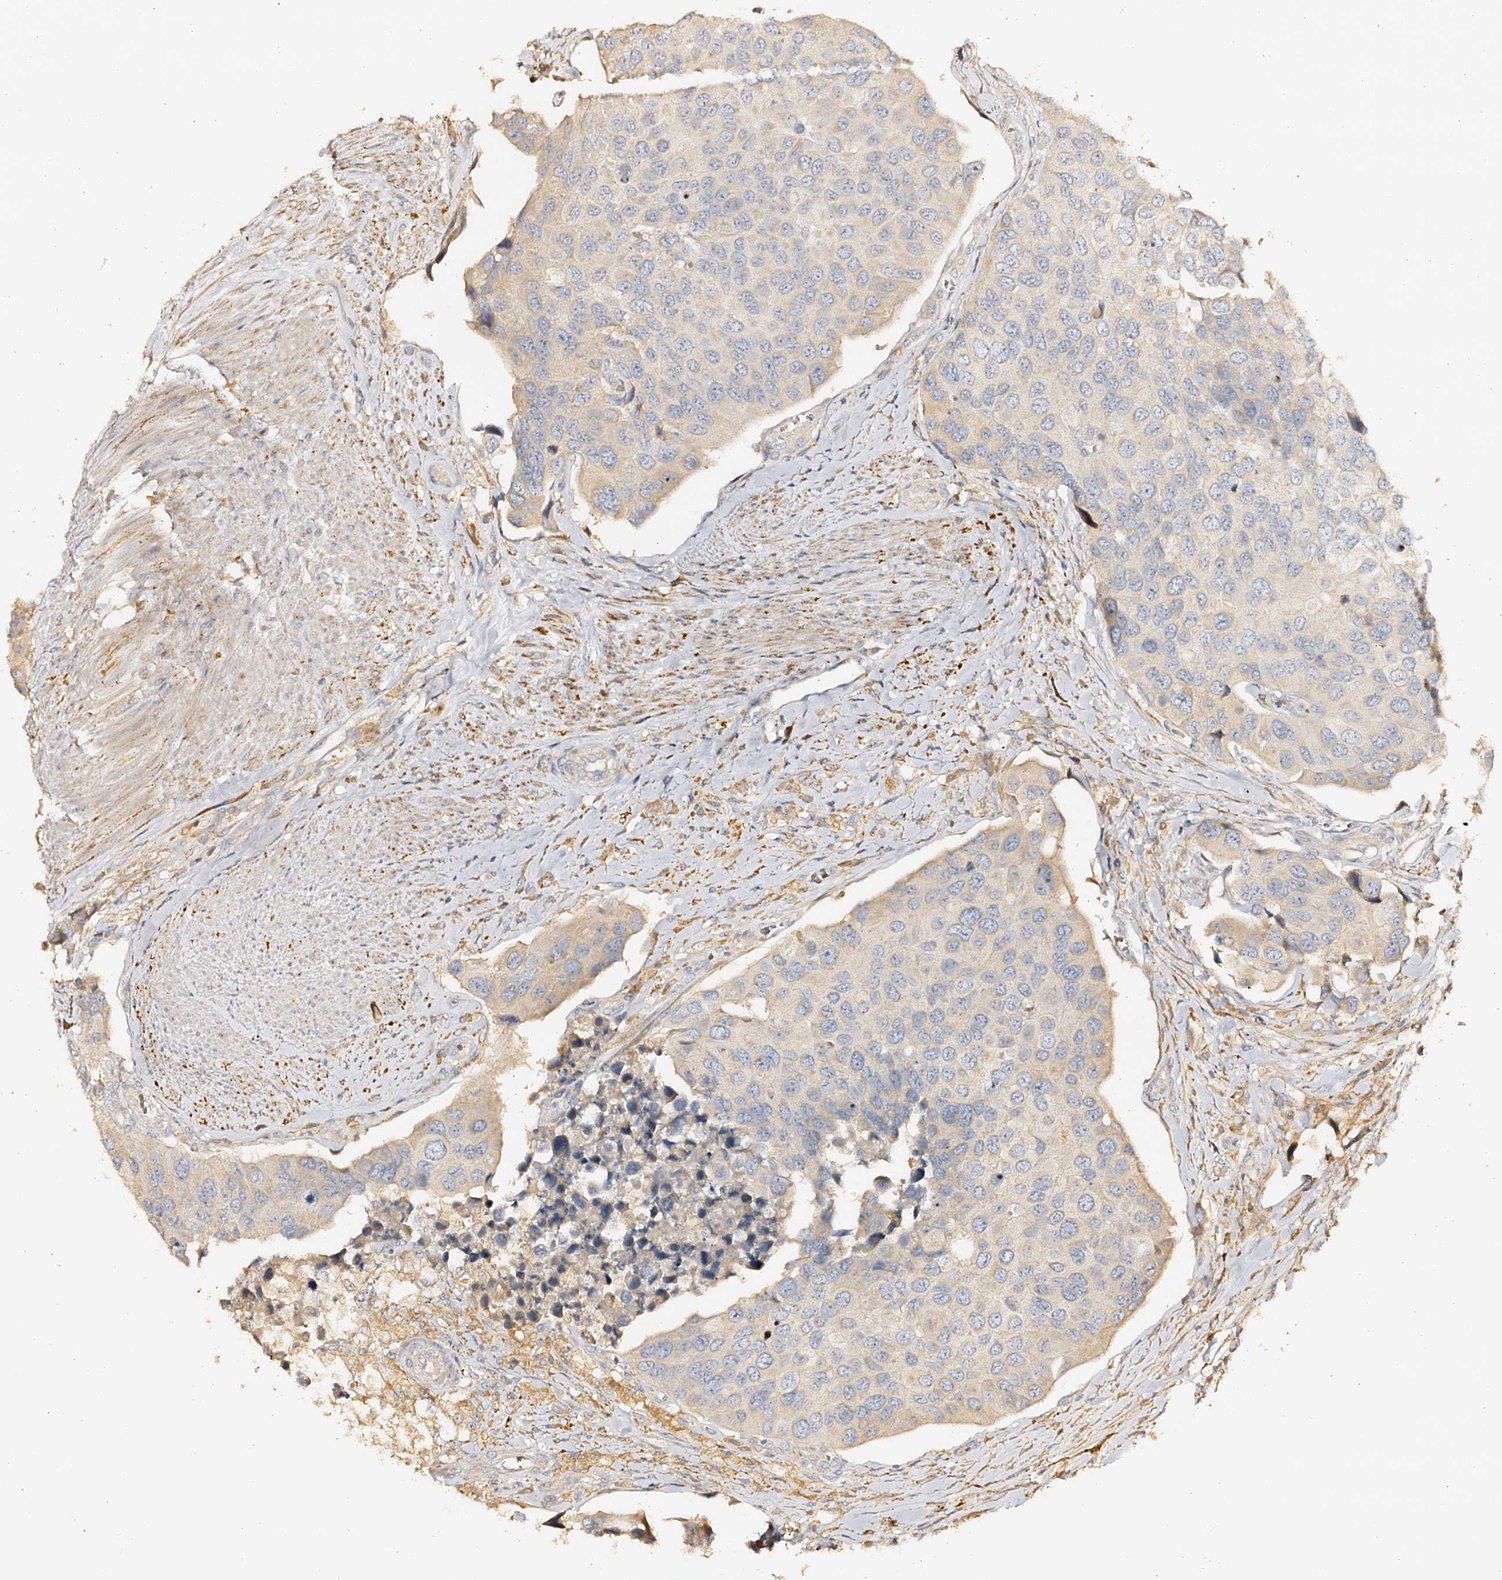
{"staining": {"intensity": "negative", "quantity": "none", "location": "none"}, "tissue": "urothelial cancer", "cell_type": "Tumor cells", "image_type": "cancer", "snomed": [{"axis": "morphology", "description": "Urothelial carcinoma, High grade"}, {"axis": "topography", "description": "Urinary bladder"}], "caption": "There is no significant positivity in tumor cells of urothelial cancer.", "gene": "DMXL2", "patient": {"sex": "male", "age": 74}}